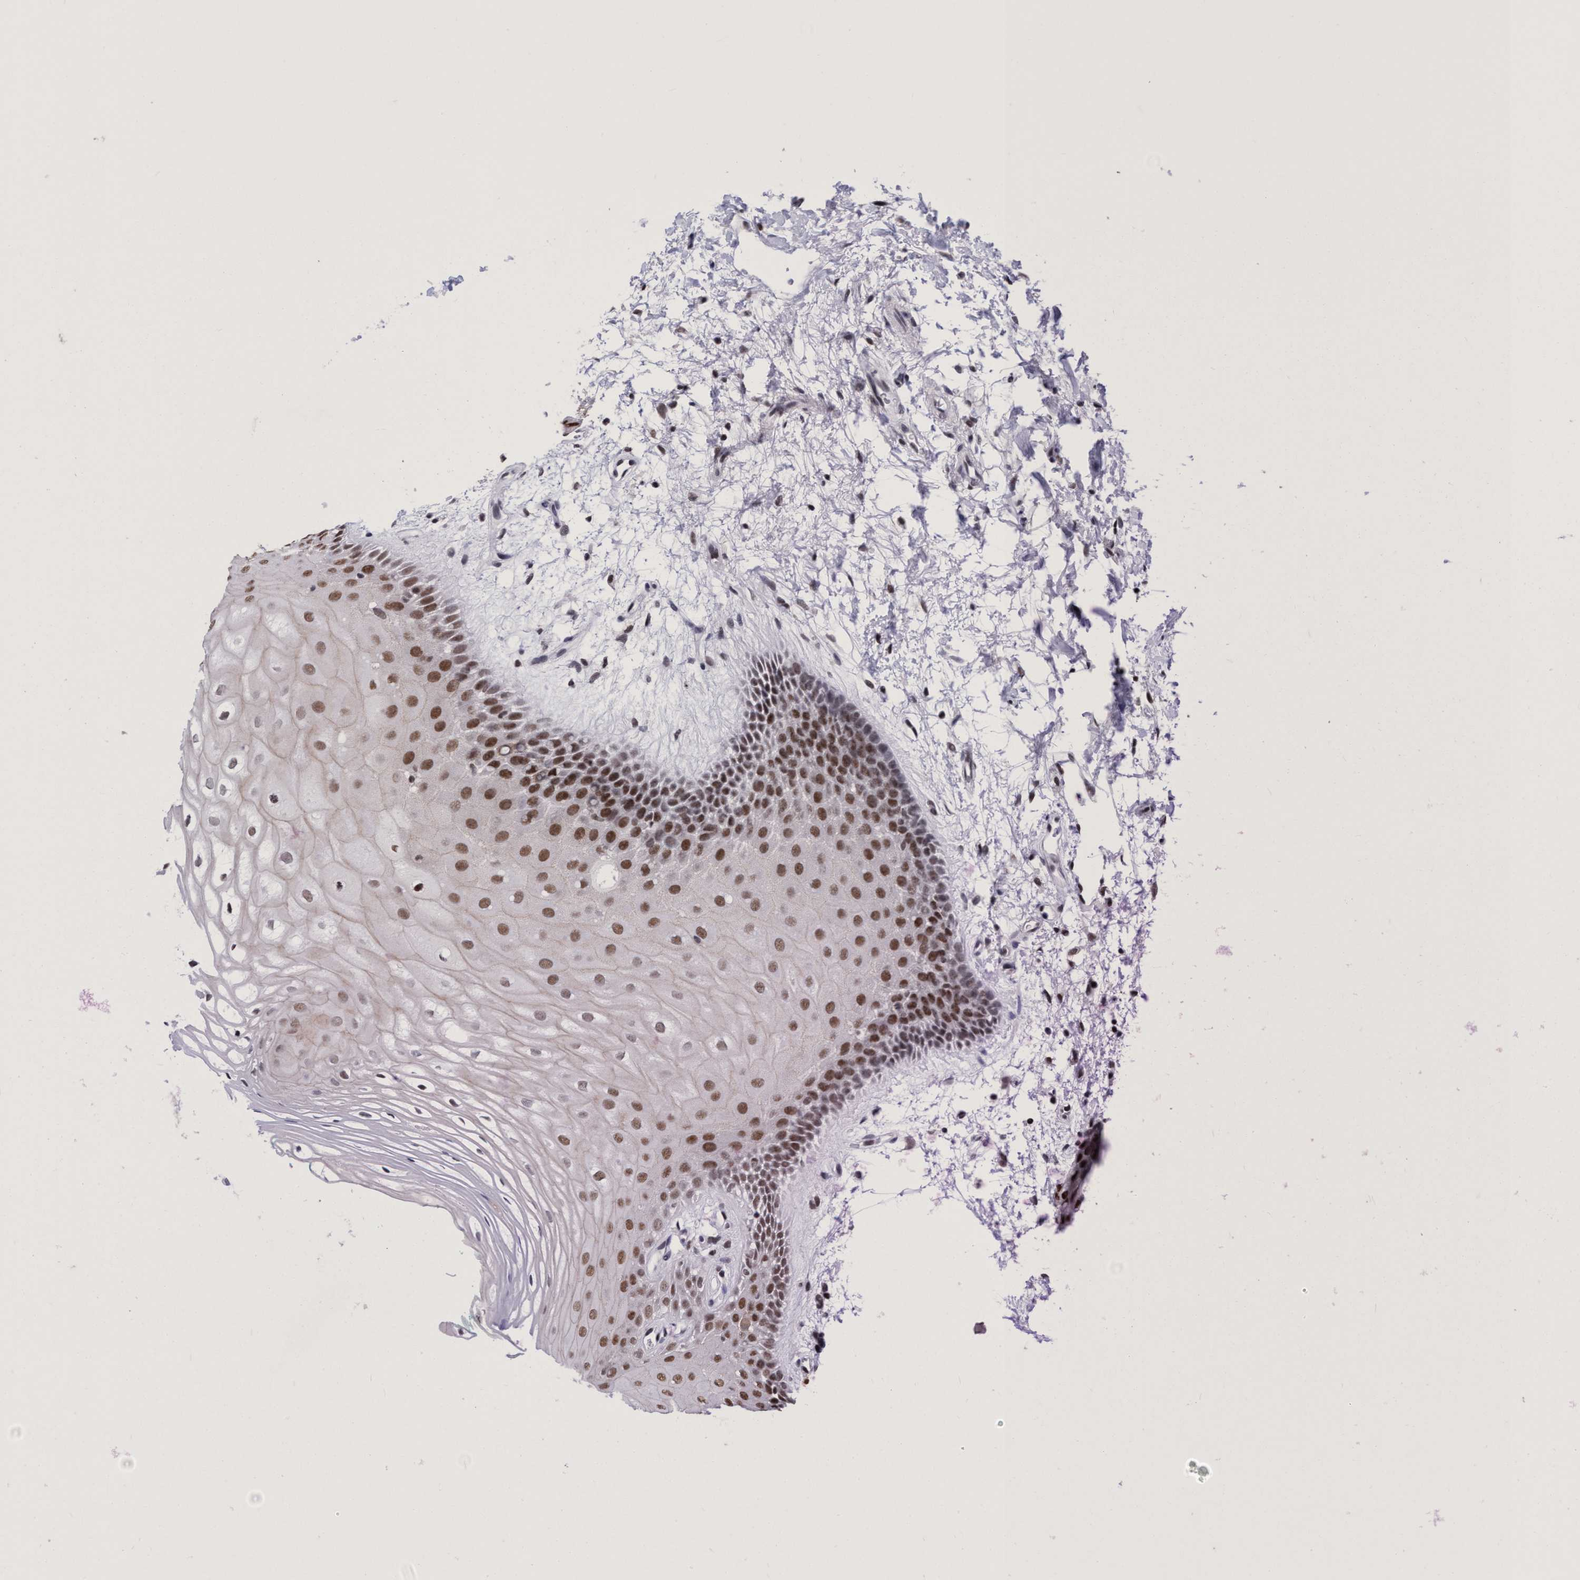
{"staining": {"intensity": "strong", "quantity": "25%-75%", "location": "nuclear"}, "tissue": "oral mucosa", "cell_type": "Squamous epithelial cells", "image_type": "normal", "snomed": [{"axis": "morphology", "description": "Normal tissue, NOS"}, {"axis": "topography", "description": "Skeletal muscle"}, {"axis": "topography", "description": "Oral tissue"}, {"axis": "topography", "description": "Peripheral nerve tissue"}], "caption": "A high amount of strong nuclear expression is identified in about 25%-75% of squamous epithelial cells in benign oral mucosa.", "gene": "C9orf78", "patient": {"sex": "female", "age": 84}}